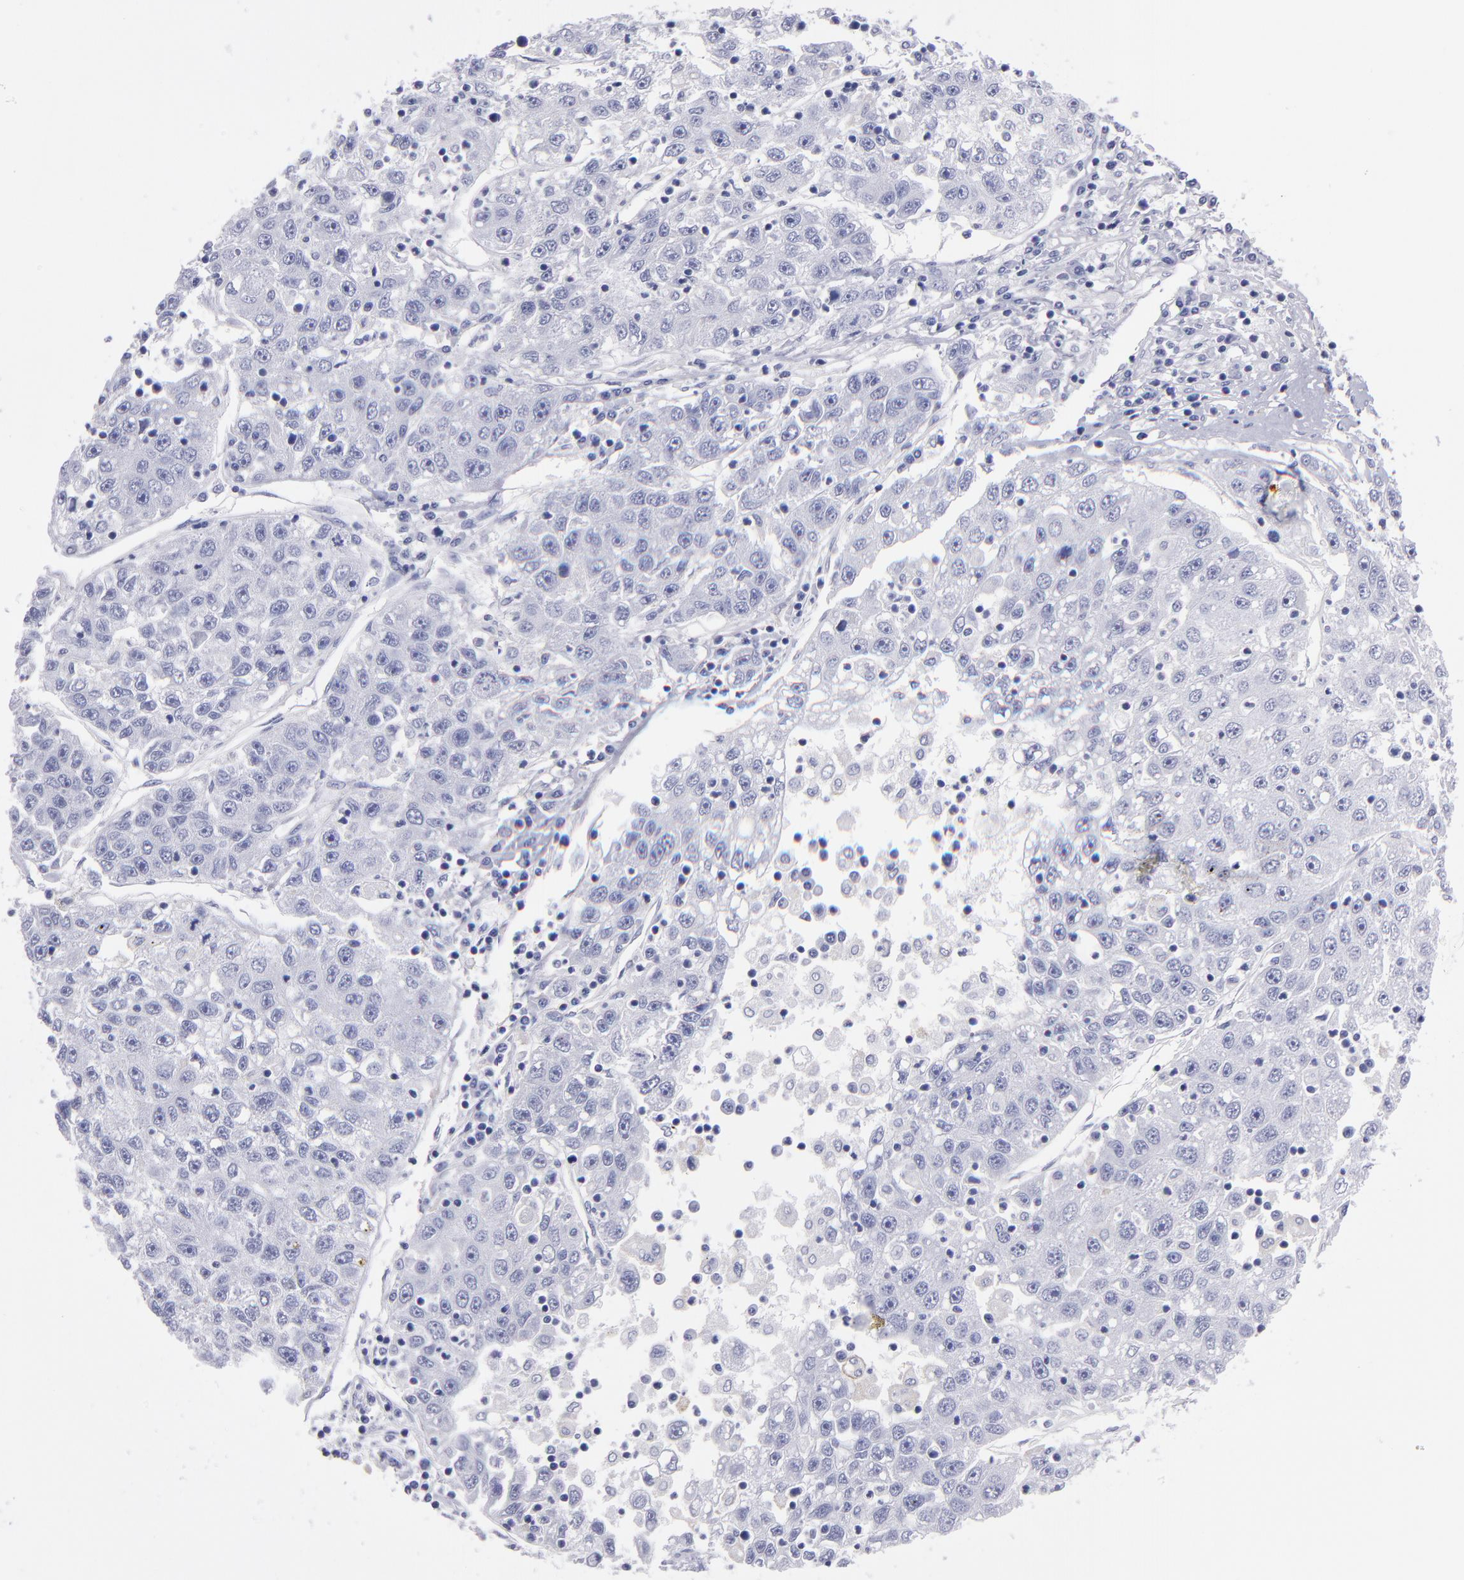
{"staining": {"intensity": "negative", "quantity": "none", "location": "none"}, "tissue": "liver cancer", "cell_type": "Tumor cells", "image_type": "cancer", "snomed": [{"axis": "morphology", "description": "Carcinoma, Hepatocellular, NOS"}, {"axis": "topography", "description": "Liver"}], "caption": "Tumor cells show no significant staining in liver hepatocellular carcinoma.", "gene": "MB", "patient": {"sex": "male", "age": 49}}